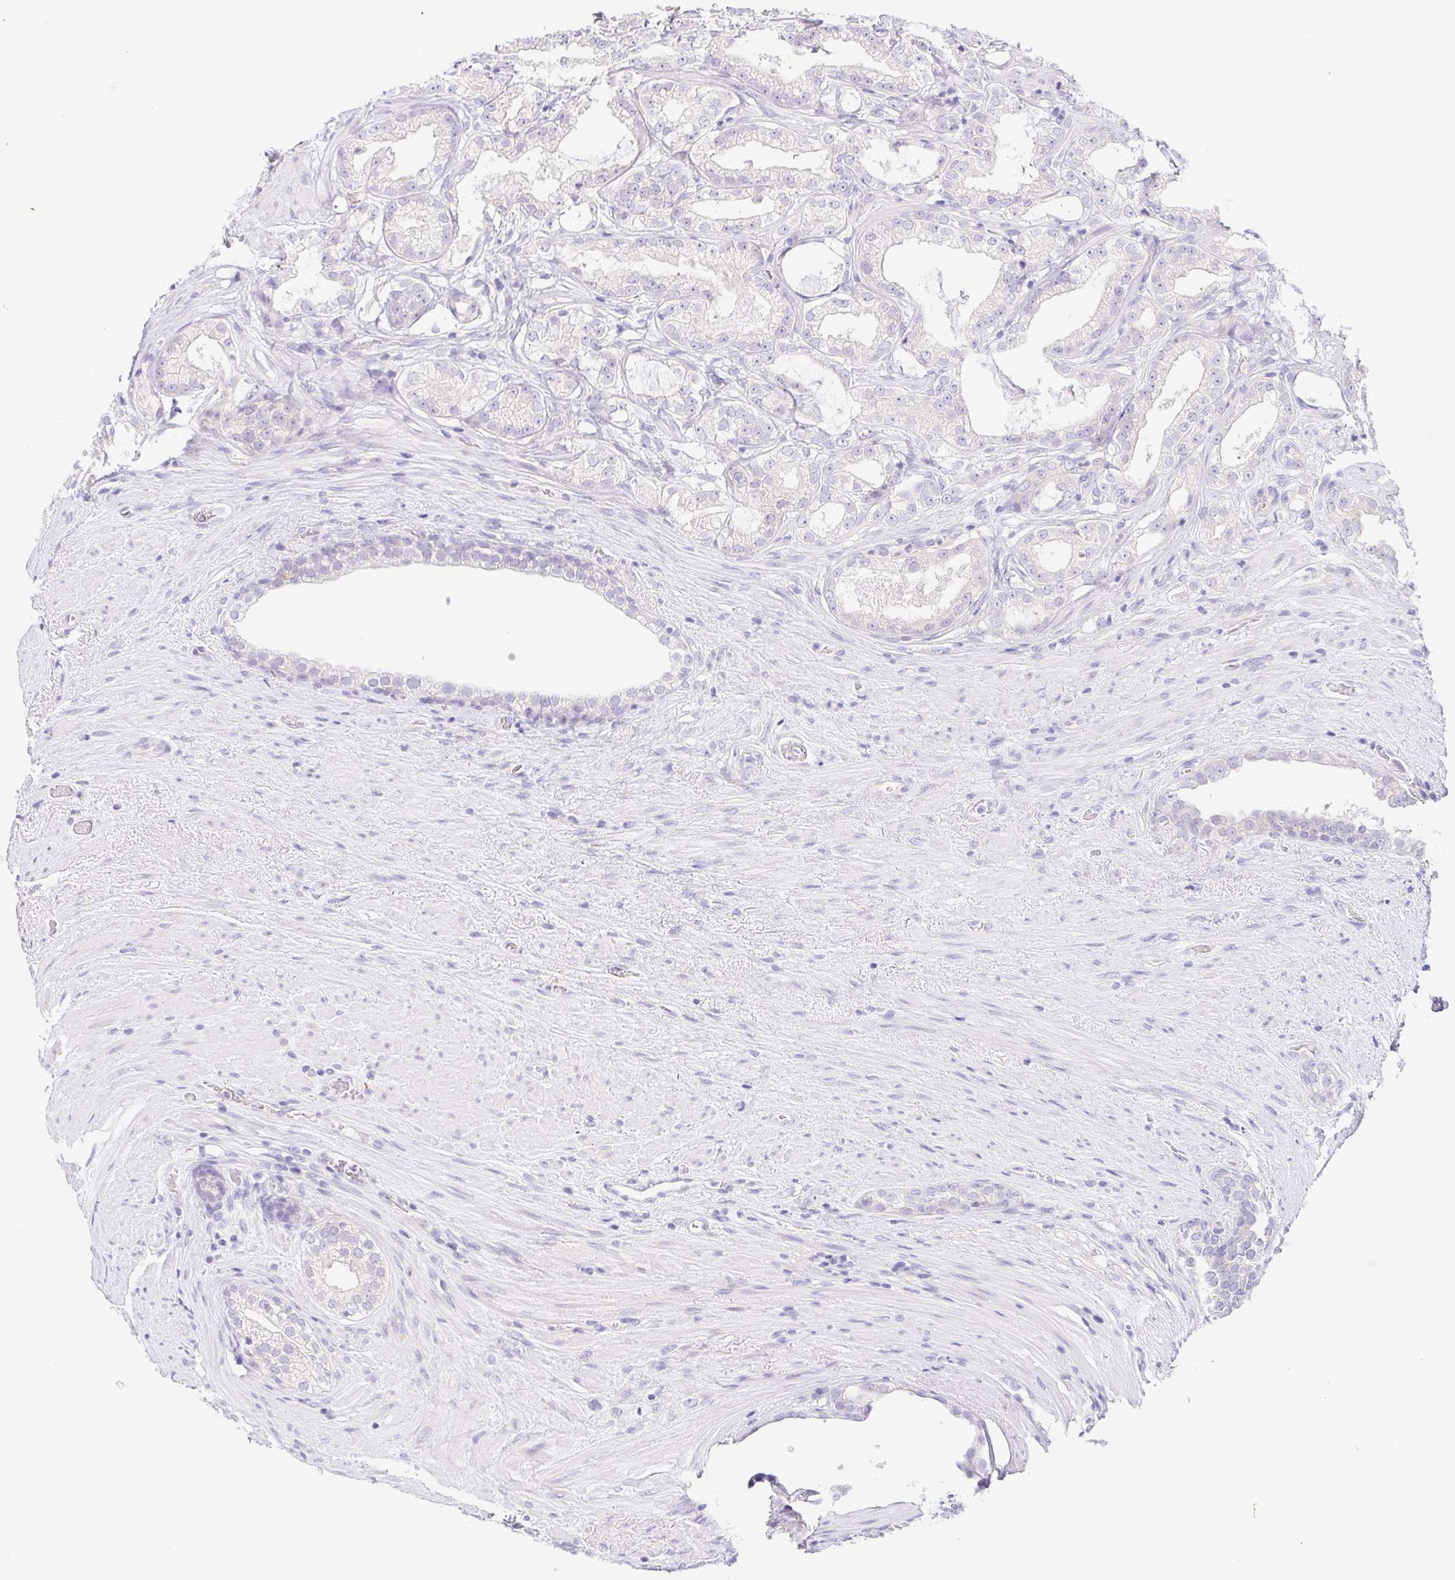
{"staining": {"intensity": "negative", "quantity": "none", "location": "none"}, "tissue": "prostate cancer", "cell_type": "Tumor cells", "image_type": "cancer", "snomed": [{"axis": "morphology", "description": "Adenocarcinoma, High grade"}, {"axis": "topography", "description": "Prostate"}], "caption": "Tumor cells are negative for brown protein staining in prostate adenocarcinoma (high-grade).", "gene": "KRTDAP", "patient": {"sex": "male", "age": 65}}